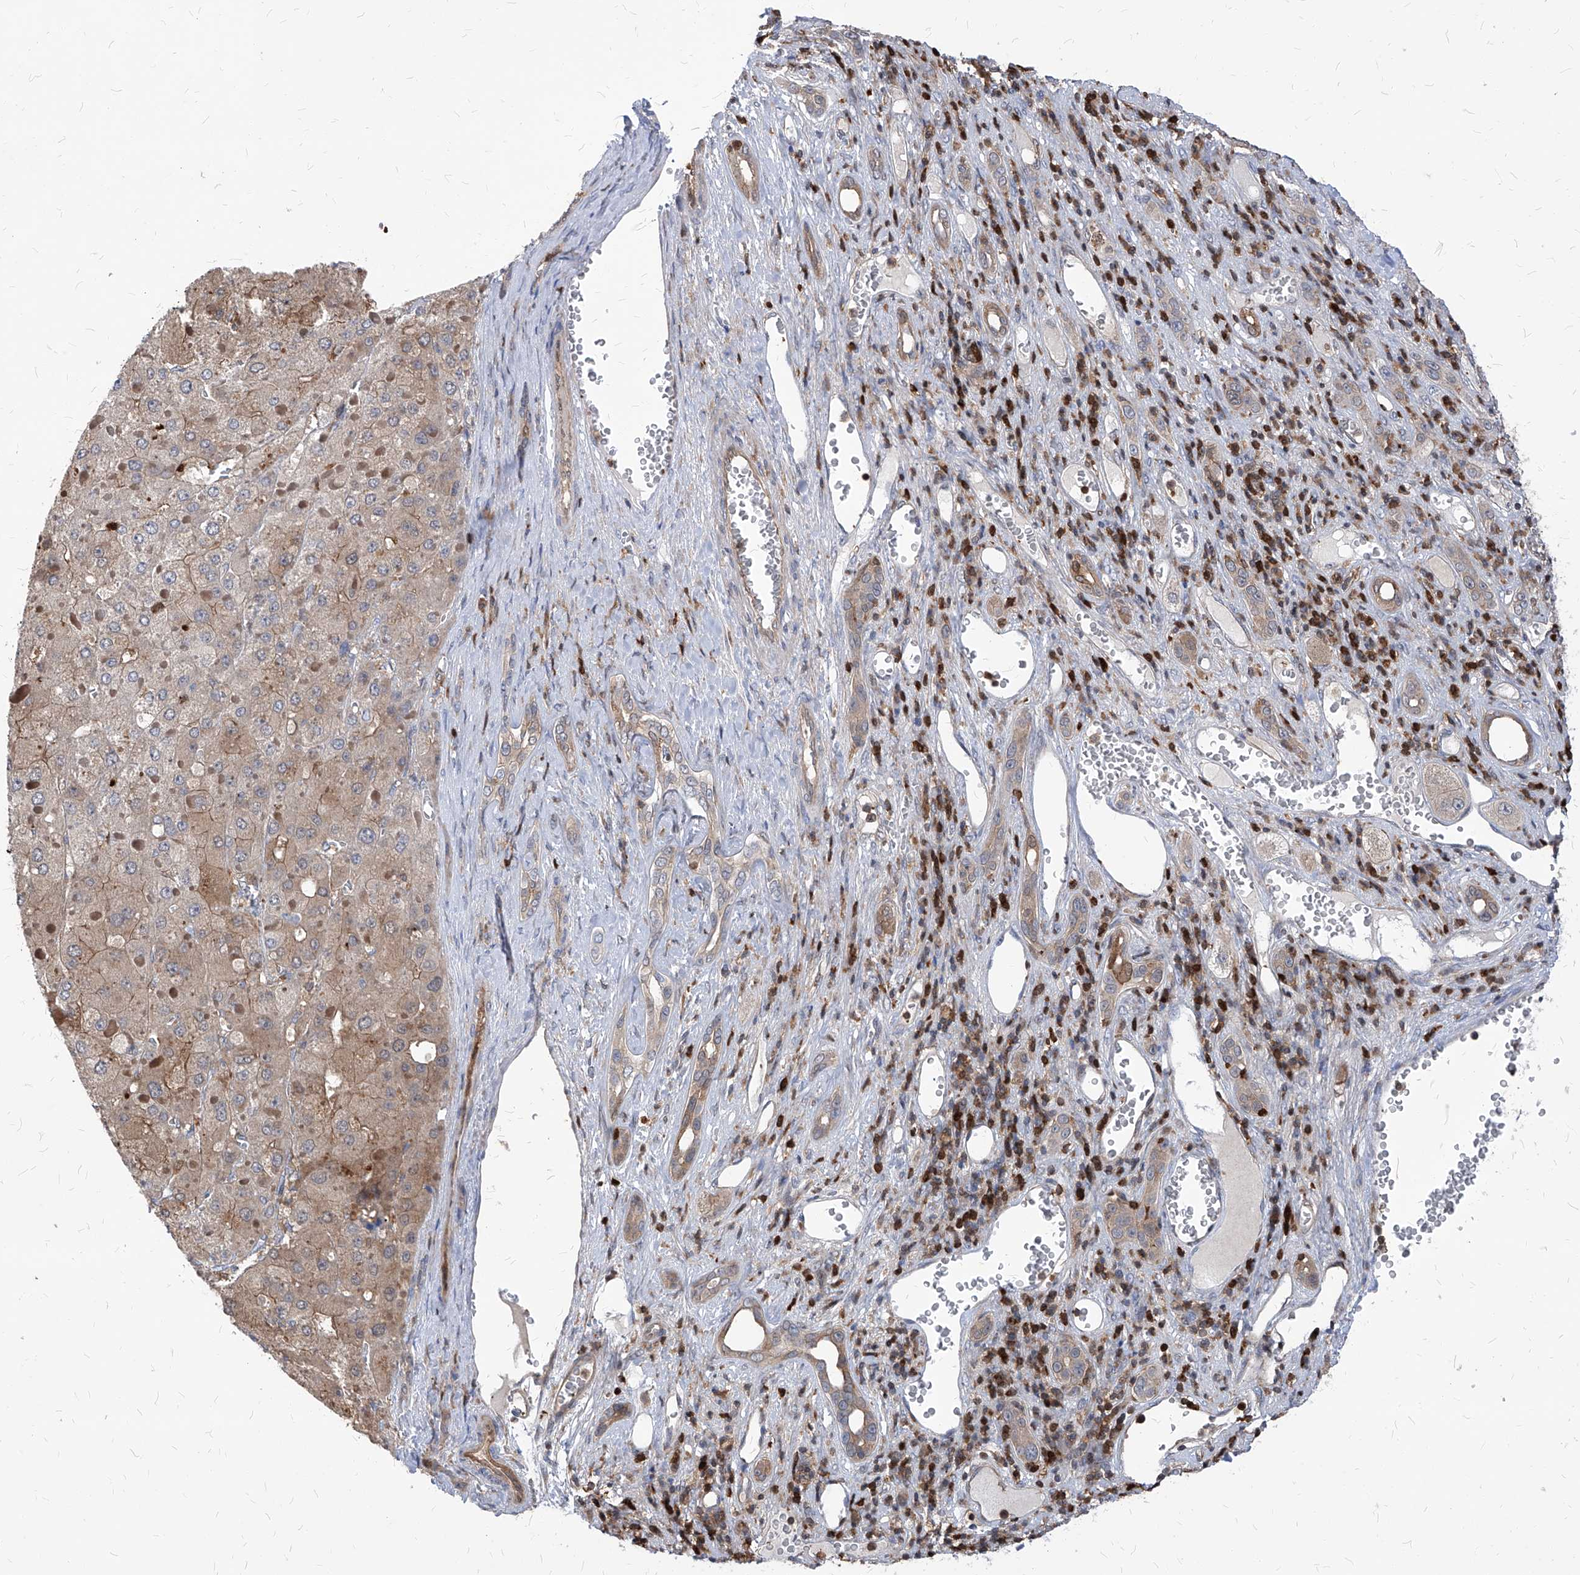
{"staining": {"intensity": "weak", "quantity": ">75%", "location": "cytoplasmic/membranous"}, "tissue": "liver cancer", "cell_type": "Tumor cells", "image_type": "cancer", "snomed": [{"axis": "morphology", "description": "Carcinoma, Hepatocellular, NOS"}, {"axis": "topography", "description": "Liver"}], "caption": "Immunohistochemical staining of human liver cancer (hepatocellular carcinoma) demonstrates low levels of weak cytoplasmic/membranous staining in approximately >75% of tumor cells.", "gene": "ABRACL", "patient": {"sex": "female", "age": 73}}